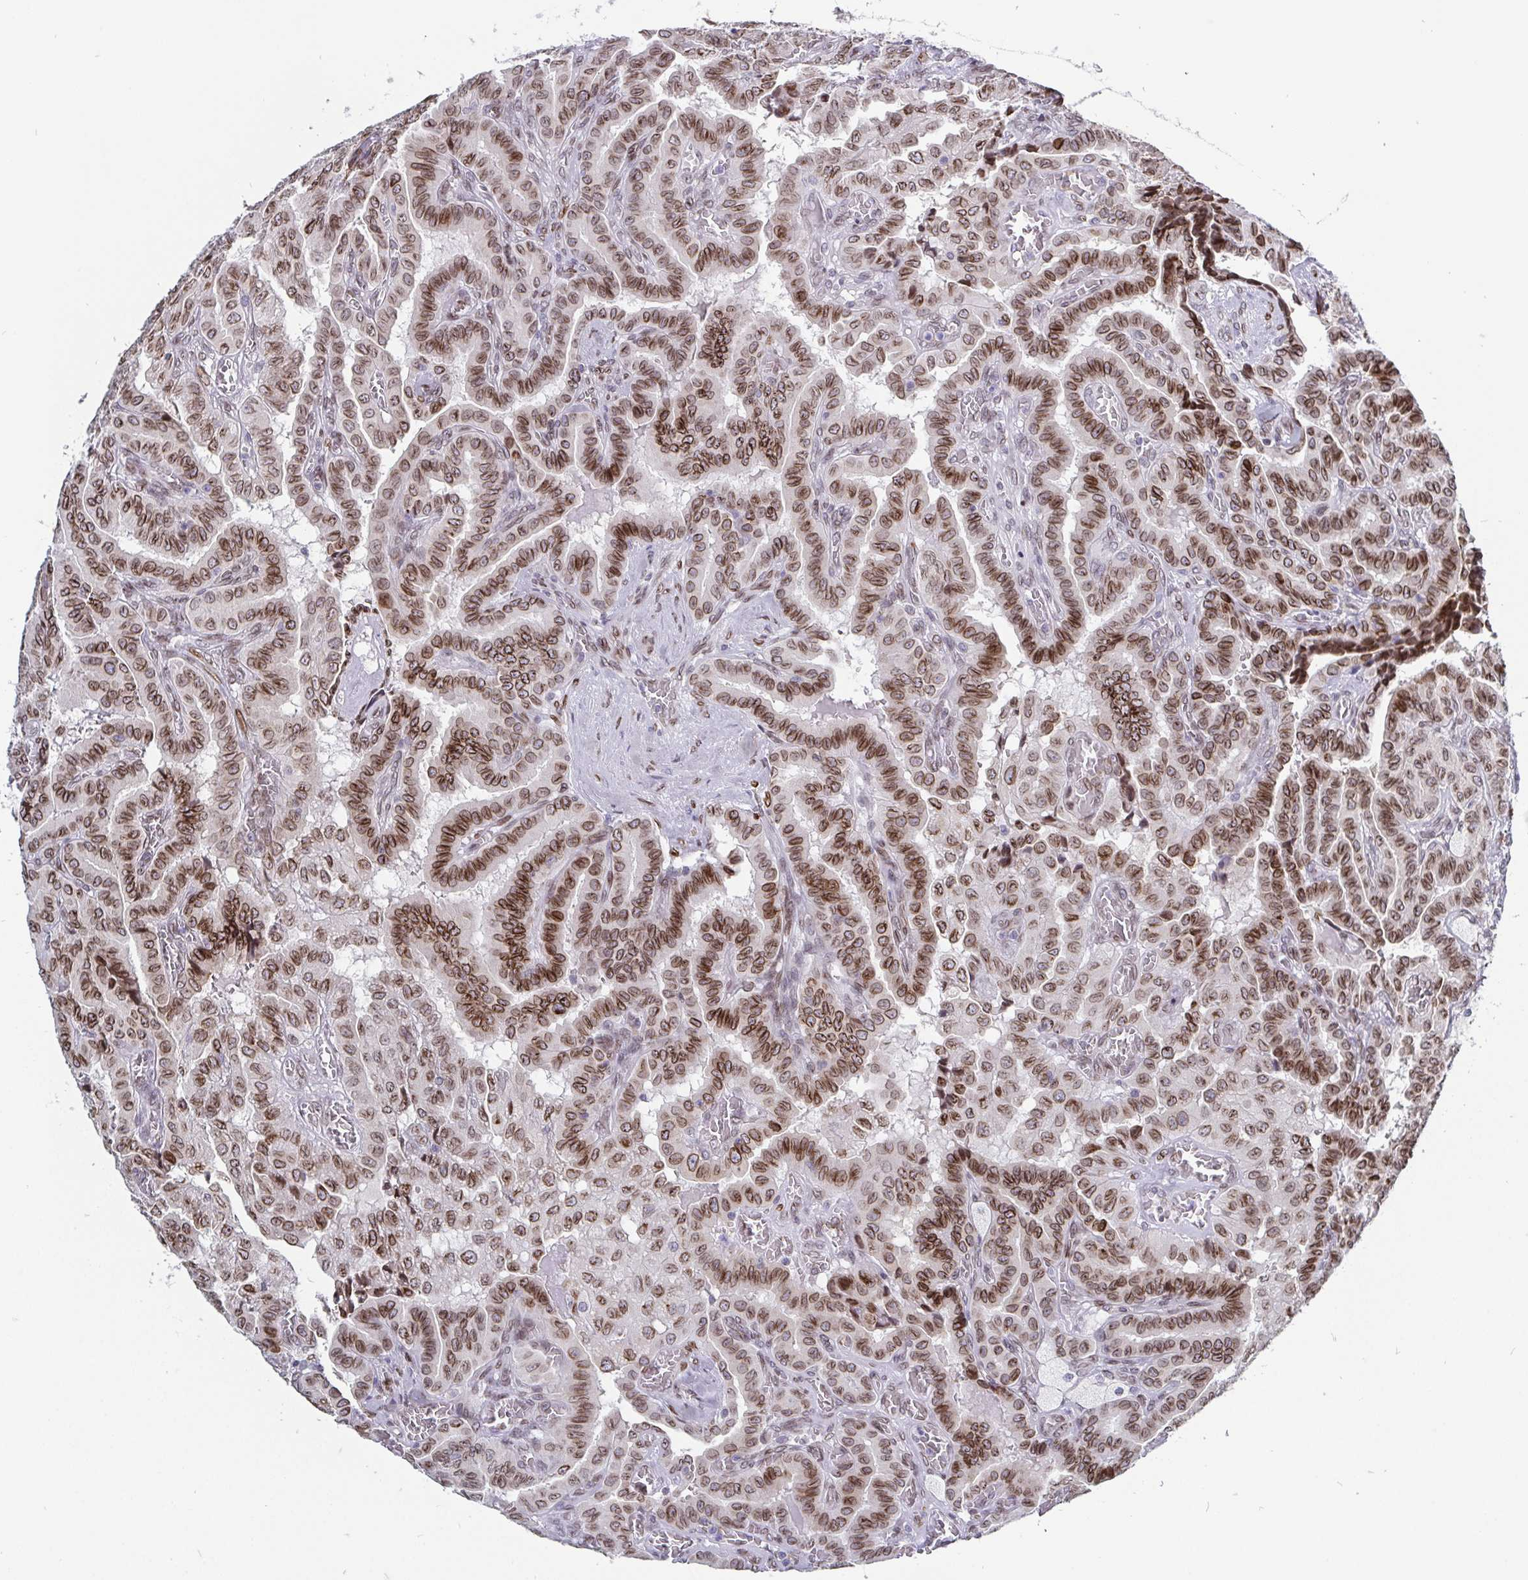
{"staining": {"intensity": "moderate", "quantity": ">75%", "location": "cytoplasmic/membranous,nuclear"}, "tissue": "thyroid cancer", "cell_type": "Tumor cells", "image_type": "cancer", "snomed": [{"axis": "morphology", "description": "Papillary adenocarcinoma, NOS"}, {"axis": "morphology", "description": "Papillary adenoma metastatic"}, {"axis": "topography", "description": "Thyroid gland"}], "caption": "A histopathology image showing moderate cytoplasmic/membranous and nuclear positivity in approximately >75% of tumor cells in papillary adenoma metastatic (thyroid), as visualized by brown immunohistochemical staining.", "gene": "EMD", "patient": {"sex": "male", "age": 87}}